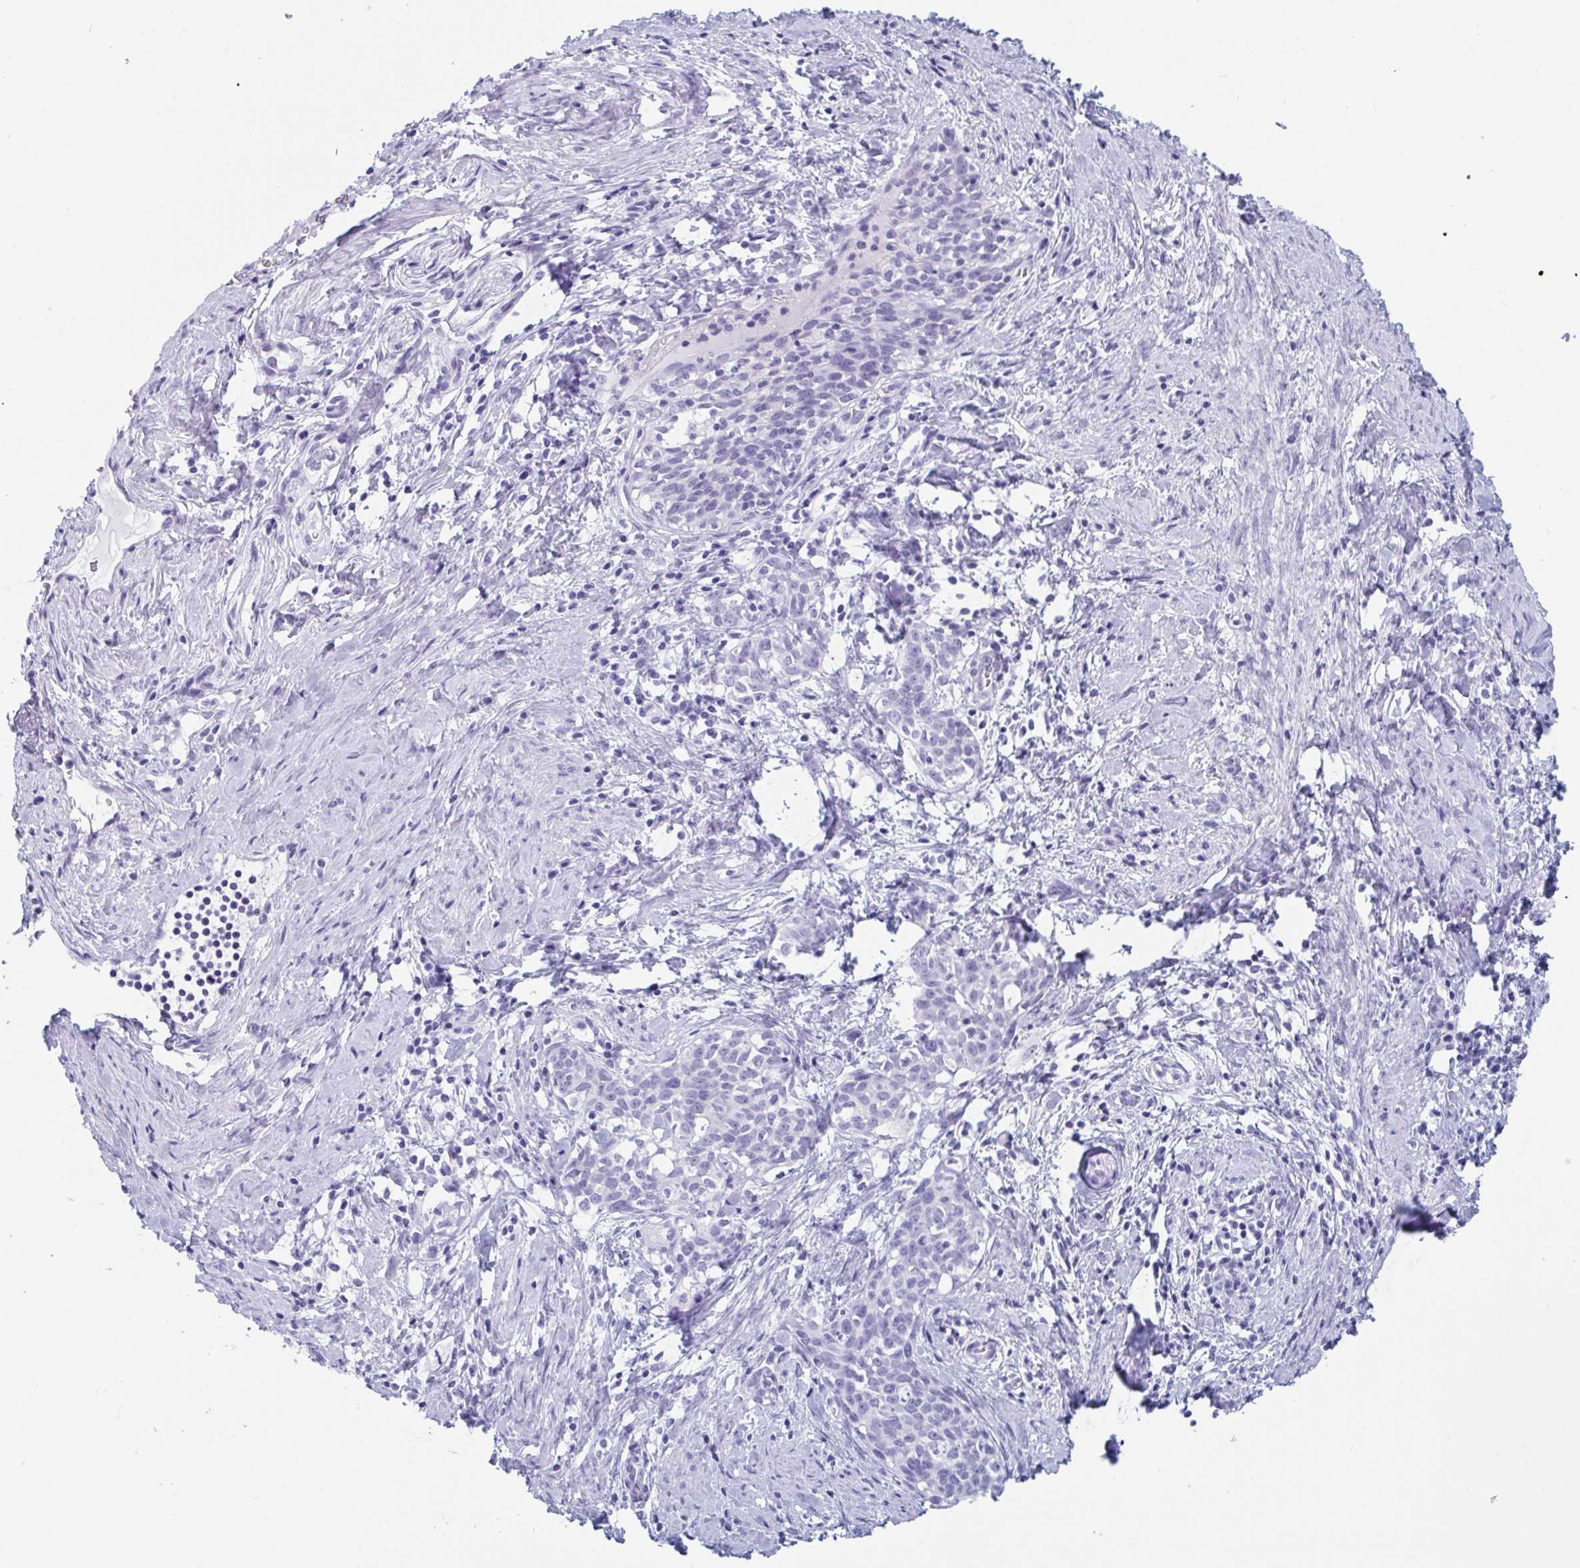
{"staining": {"intensity": "negative", "quantity": "none", "location": "none"}, "tissue": "cervical cancer", "cell_type": "Tumor cells", "image_type": "cancer", "snomed": [{"axis": "morphology", "description": "Squamous cell carcinoma, NOS"}, {"axis": "topography", "description": "Cervix"}], "caption": "Cervical squamous cell carcinoma was stained to show a protein in brown. There is no significant expression in tumor cells.", "gene": "GKN2", "patient": {"sex": "female", "age": 52}}